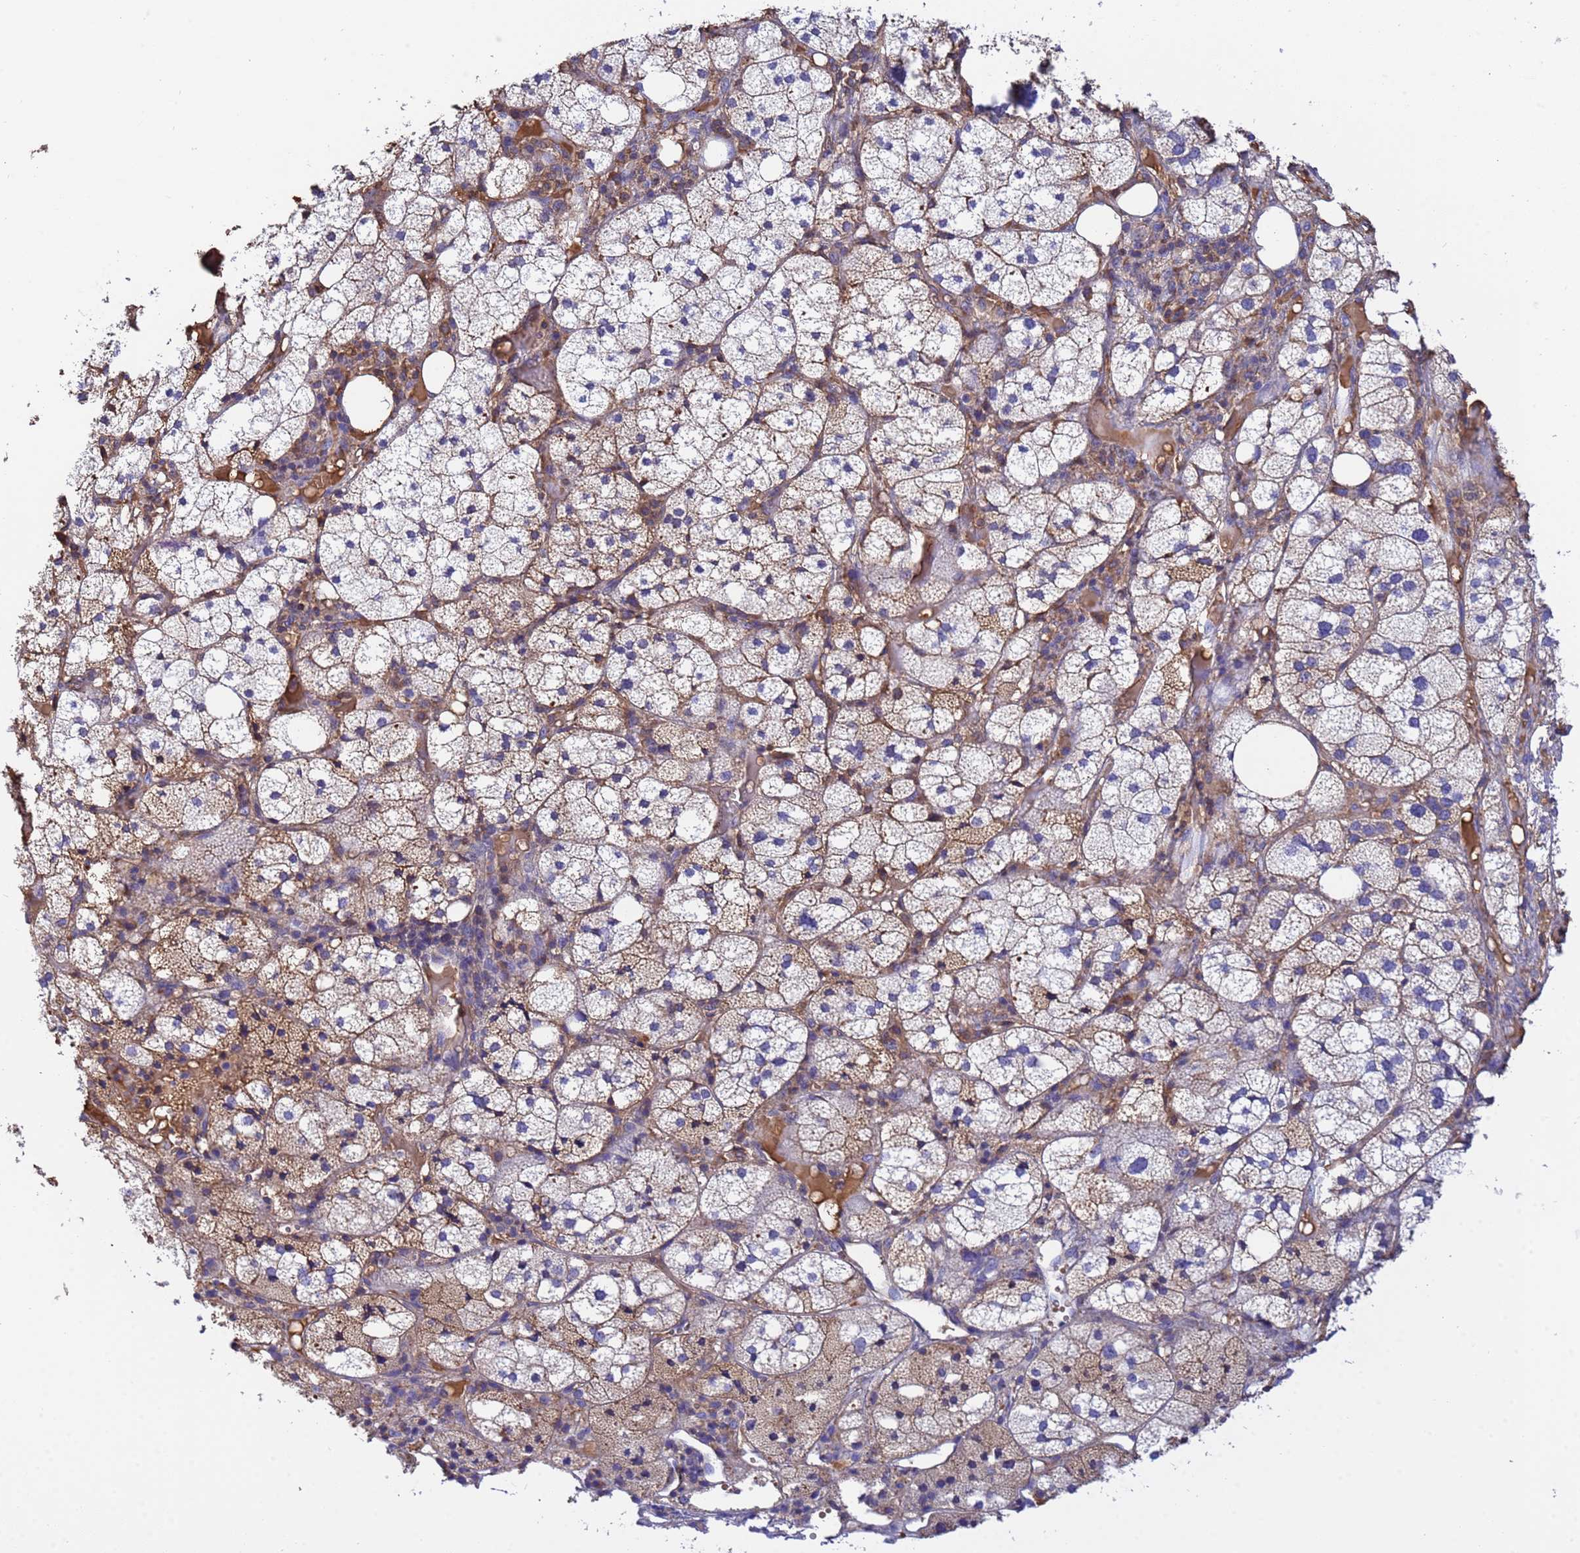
{"staining": {"intensity": "moderate", "quantity": ">75%", "location": "cytoplasmic/membranous"}, "tissue": "adrenal gland", "cell_type": "Glandular cells", "image_type": "normal", "snomed": [{"axis": "morphology", "description": "Normal tissue, NOS"}, {"axis": "topography", "description": "Adrenal gland"}], "caption": "Immunohistochemistry of benign adrenal gland displays medium levels of moderate cytoplasmic/membranous expression in about >75% of glandular cells. Using DAB (3,3'-diaminobenzidine) (brown) and hematoxylin (blue) stains, captured at high magnification using brightfield microscopy.", "gene": "GLUD1", "patient": {"sex": "female", "age": 61}}